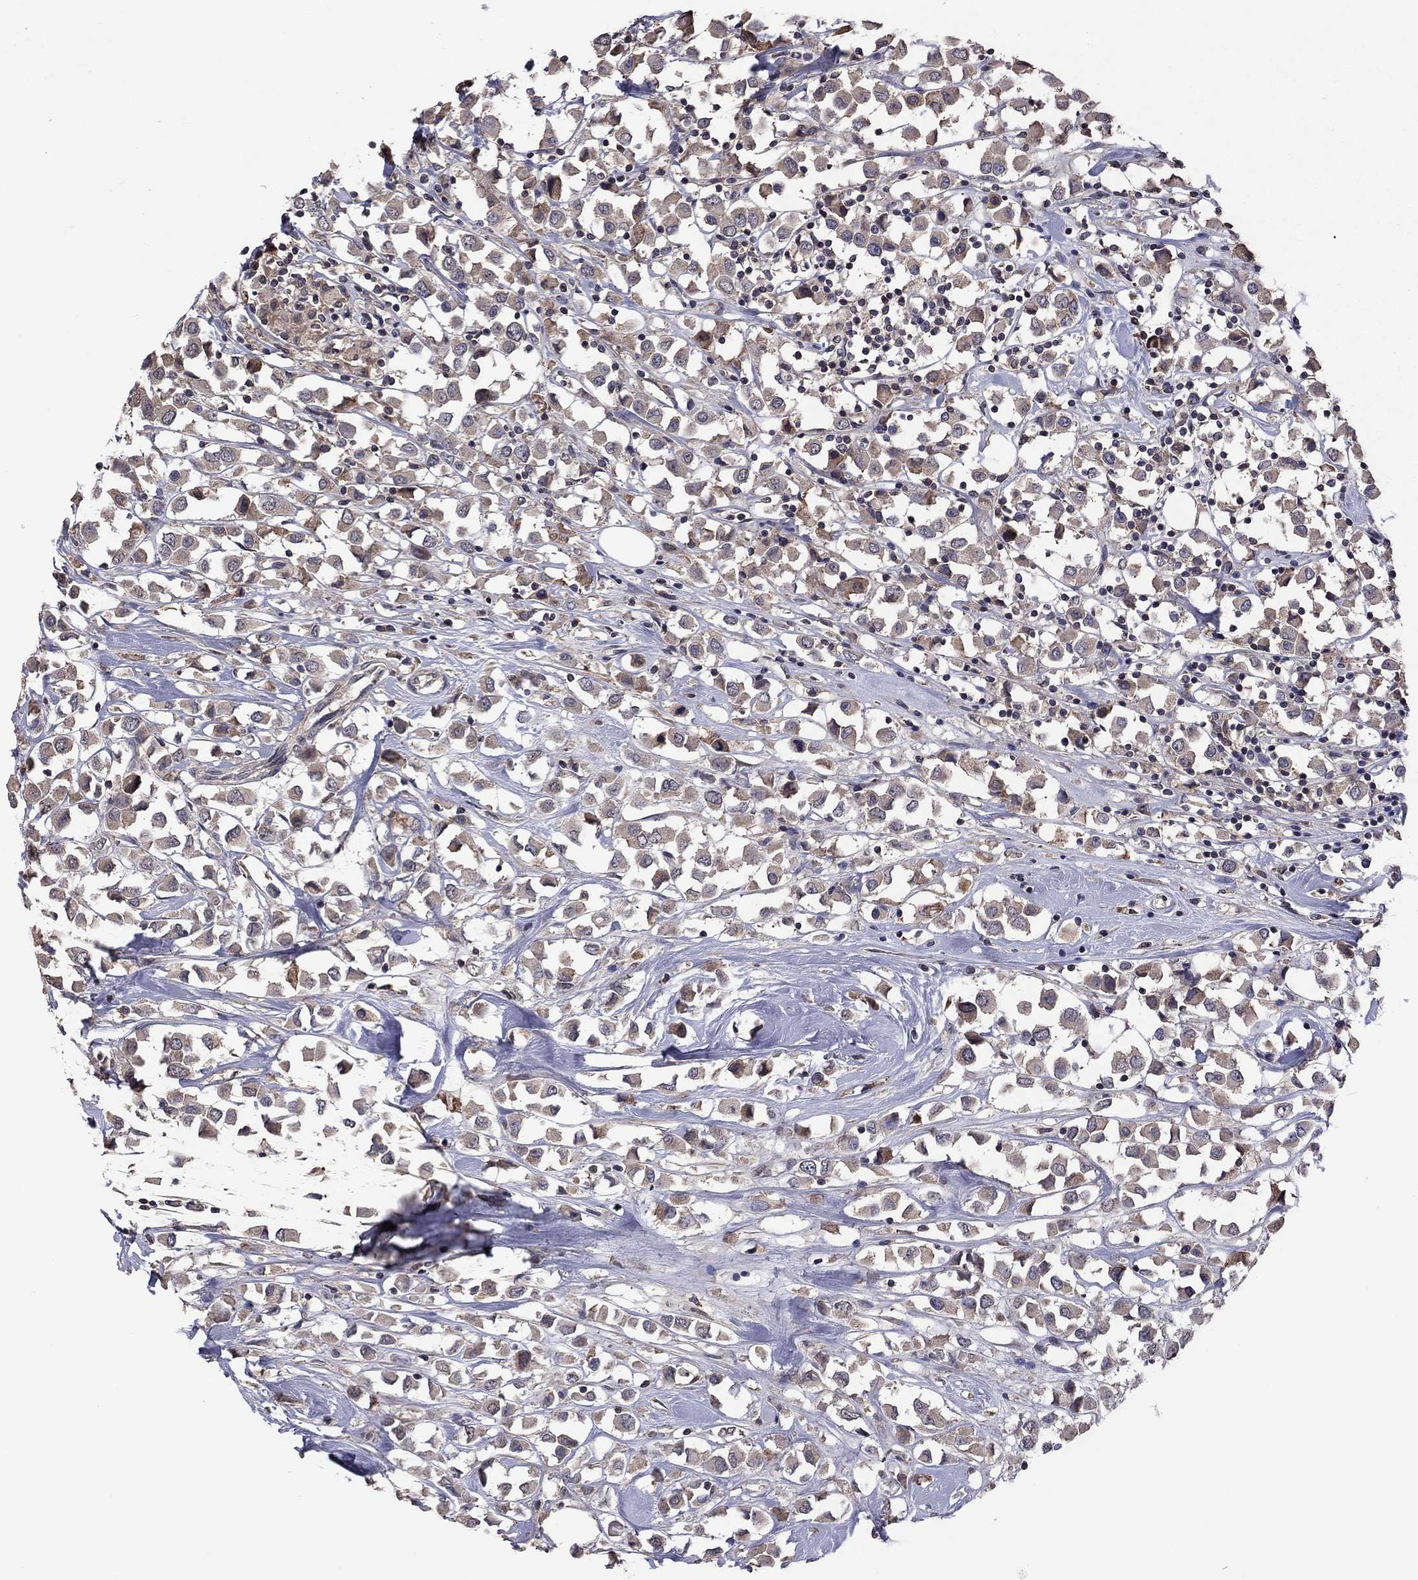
{"staining": {"intensity": "moderate", "quantity": ">75%", "location": "cytoplasmic/membranous"}, "tissue": "breast cancer", "cell_type": "Tumor cells", "image_type": "cancer", "snomed": [{"axis": "morphology", "description": "Duct carcinoma"}, {"axis": "topography", "description": "Breast"}], "caption": "DAB immunohistochemical staining of human breast invasive ductal carcinoma reveals moderate cytoplasmic/membranous protein positivity in about >75% of tumor cells.", "gene": "TSNARE1", "patient": {"sex": "female", "age": 61}}